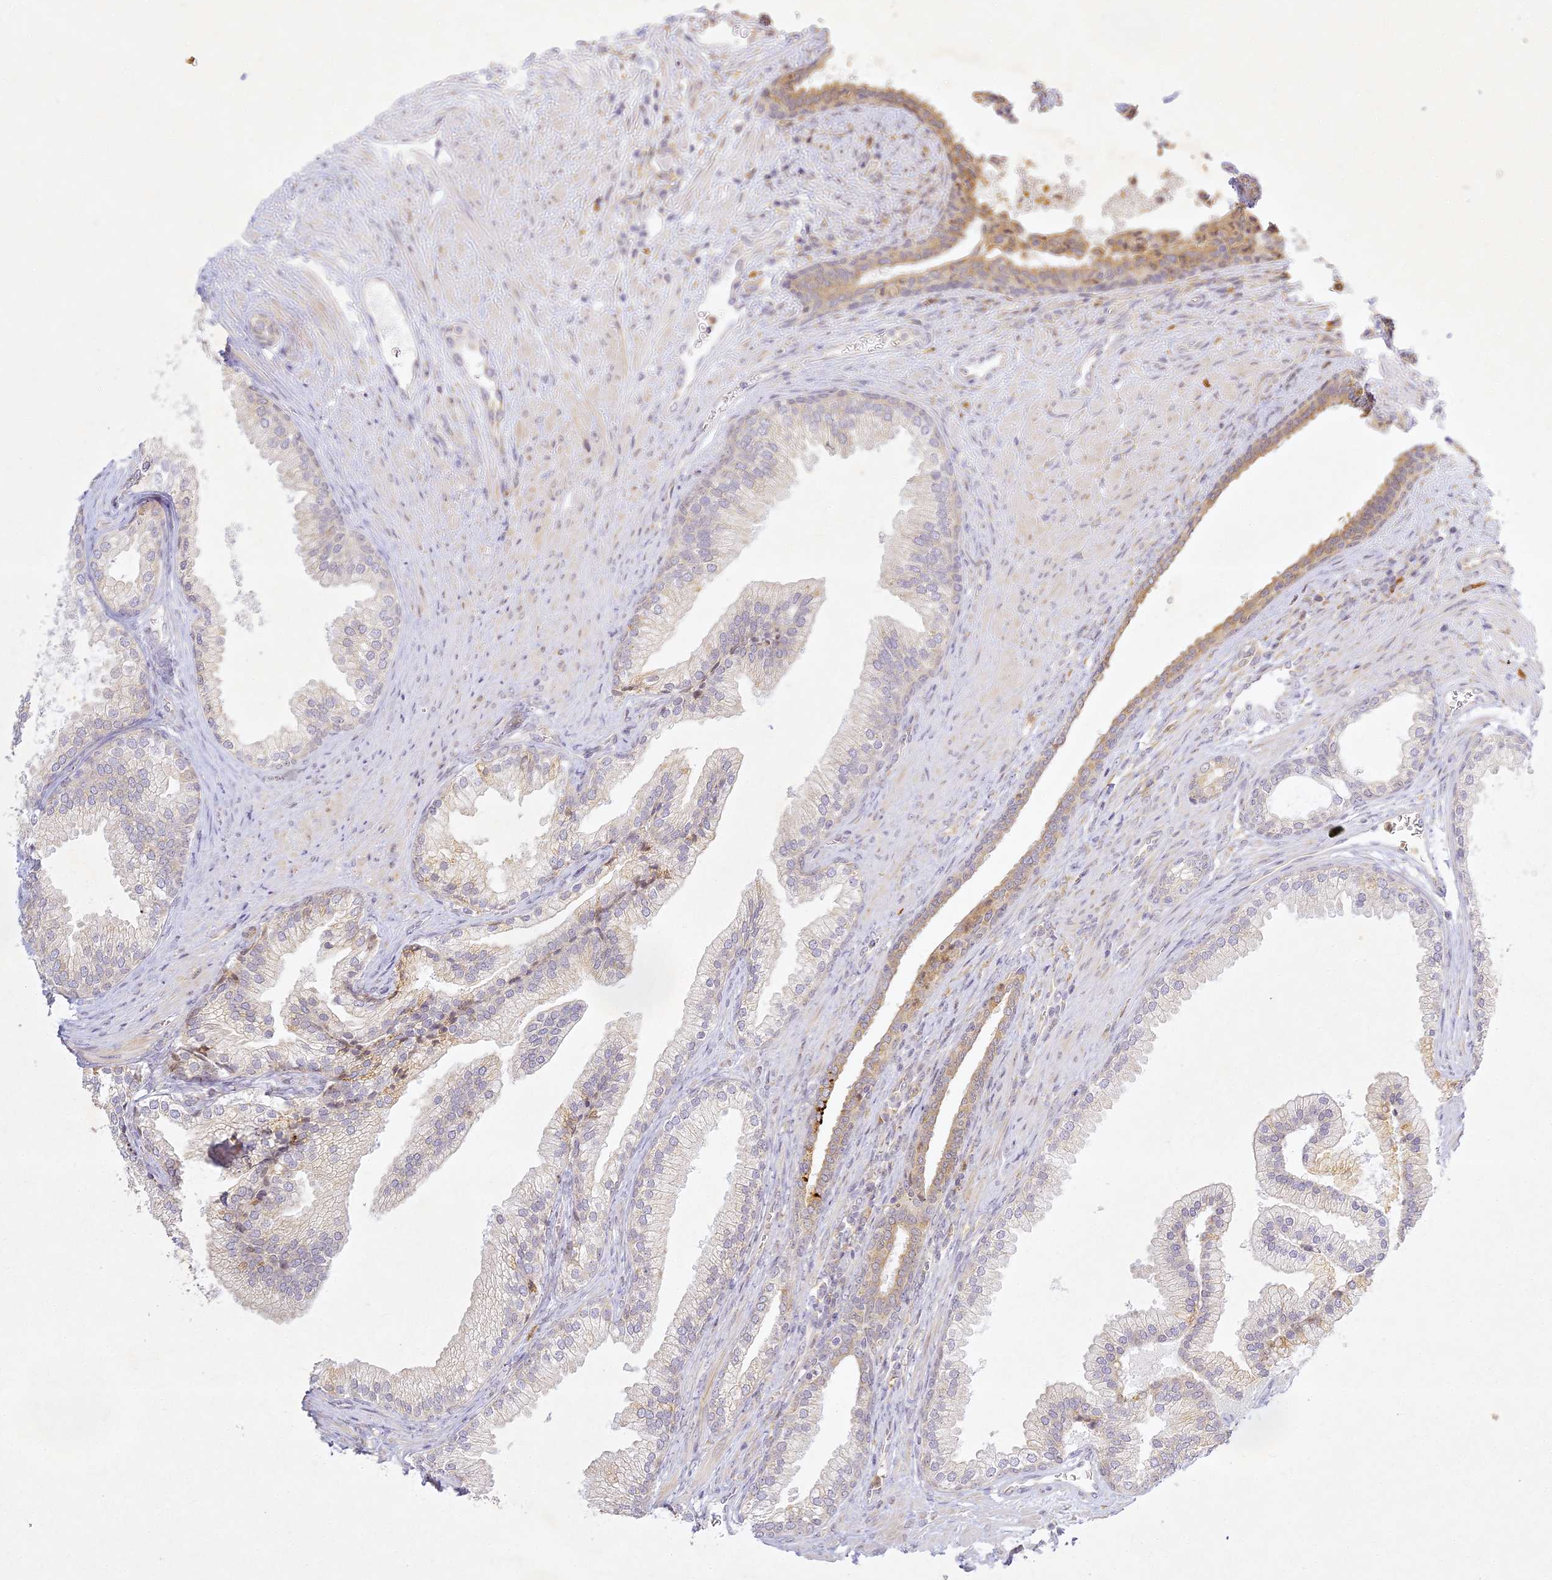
{"staining": {"intensity": "moderate", "quantity": "25%-75%", "location": "cytoplasmic/membranous"}, "tissue": "prostate", "cell_type": "Glandular cells", "image_type": "normal", "snomed": [{"axis": "morphology", "description": "Normal tissue, NOS"}, {"axis": "topography", "description": "Prostate"}], "caption": "Immunohistochemical staining of benign human prostate demonstrates medium levels of moderate cytoplasmic/membranous staining in approximately 25%-75% of glandular cells.", "gene": "SLC30A5", "patient": {"sex": "male", "age": 76}}